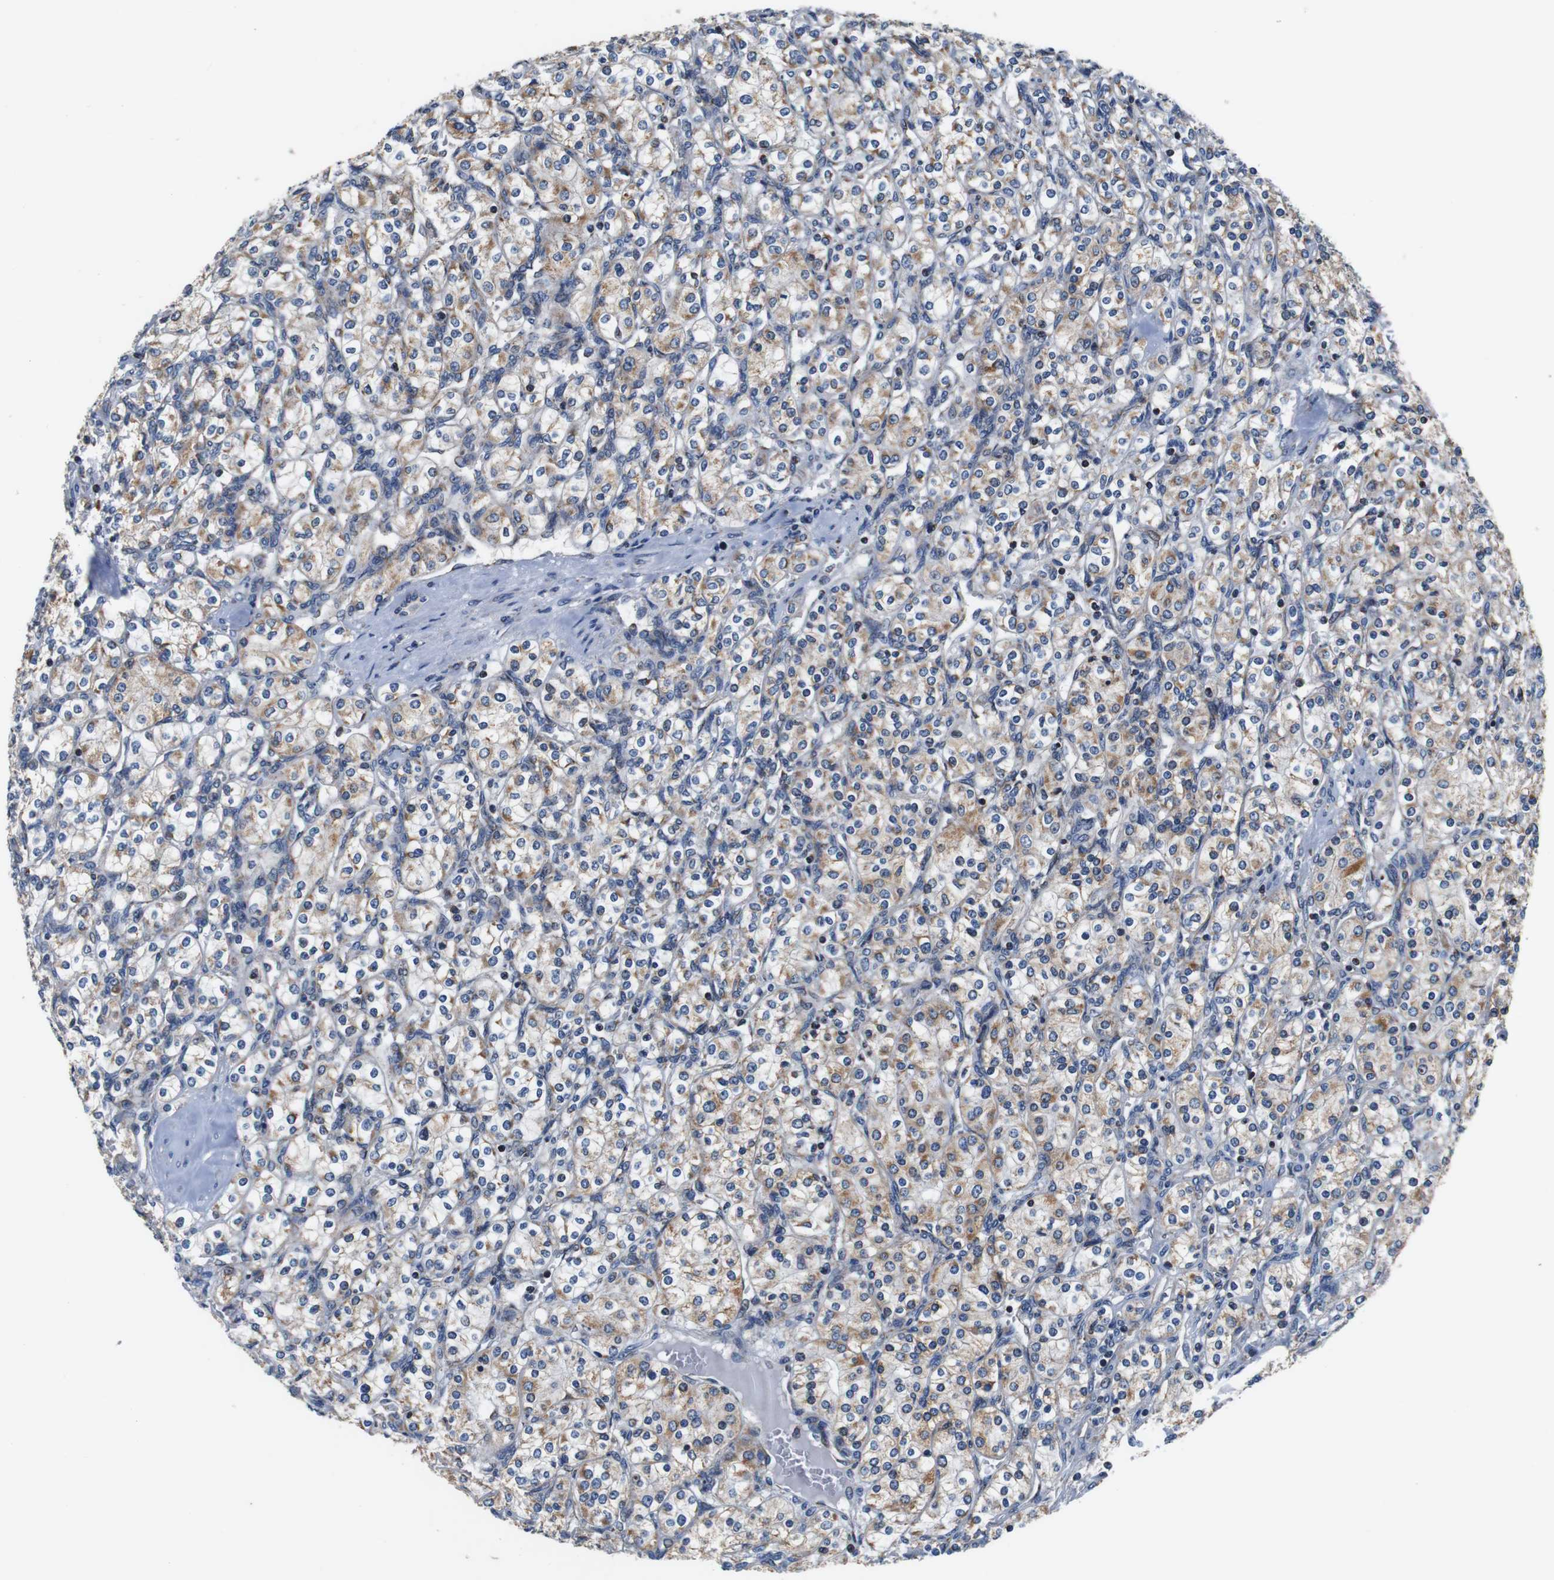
{"staining": {"intensity": "weak", "quantity": ">75%", "location": "cytoplasmic/membranous"}, "tissue": "renal cancer", "cell_type": "Tumor cells", "image_type": "cancer", "snomed": [{"axis": "morphology", "description": "Adenocarcinoma, NOS"}, {"axis": "topography", "description": "Kidney"}], "caption": "Weak cytoplasmic/membranous protein staining is seen in approximately >75% of tumor cells in renal adenocarcinoma.", "gene": "LRP4", "patient": {"sex": "male", "age": 77}}